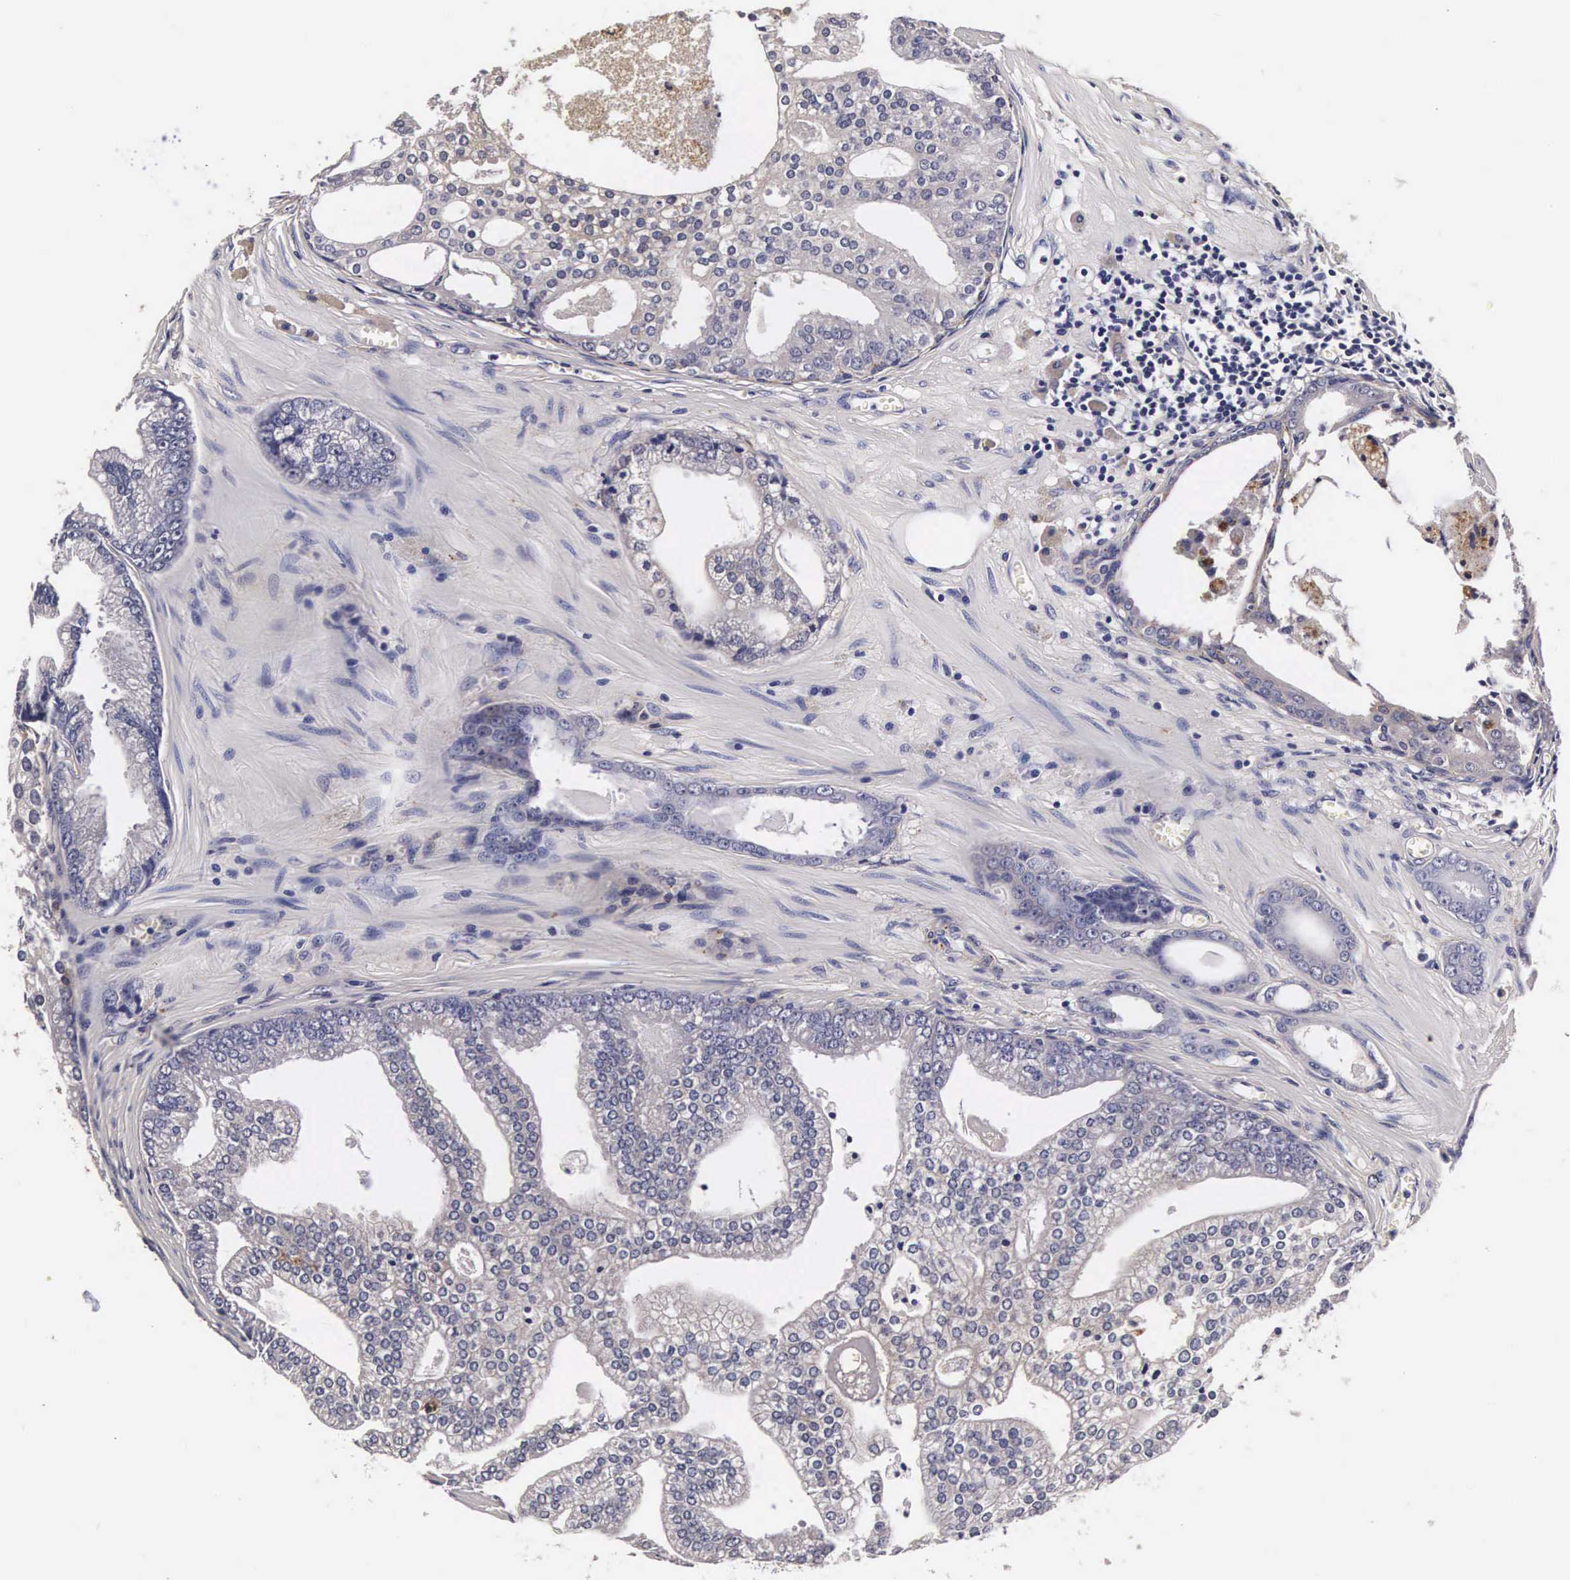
{"staining": {"intensity": "weak", "quantity": "<25%", "location": "cytoplasmic/membranous"}, "tissue": "prostate cancer", "cell_type": "Tumor cells", "image_type": "cancer", "snomed": [{"axis": "morphology", "description": "Adenocarcinoma, High grade"}, {"axis": "topography", "description": "Prostate"}], "caption": "This is a micrograph of immunohistochemistry staining of prostate cancer, which shows no positivity in tumor cells. (Stains: DAB immunohistochemistry with hematoxylin counter stain, Microscopy: brightfield microscopy at high magnification).", "gene": "CTSB", "patient": {"sex": "male", "age": 56}}